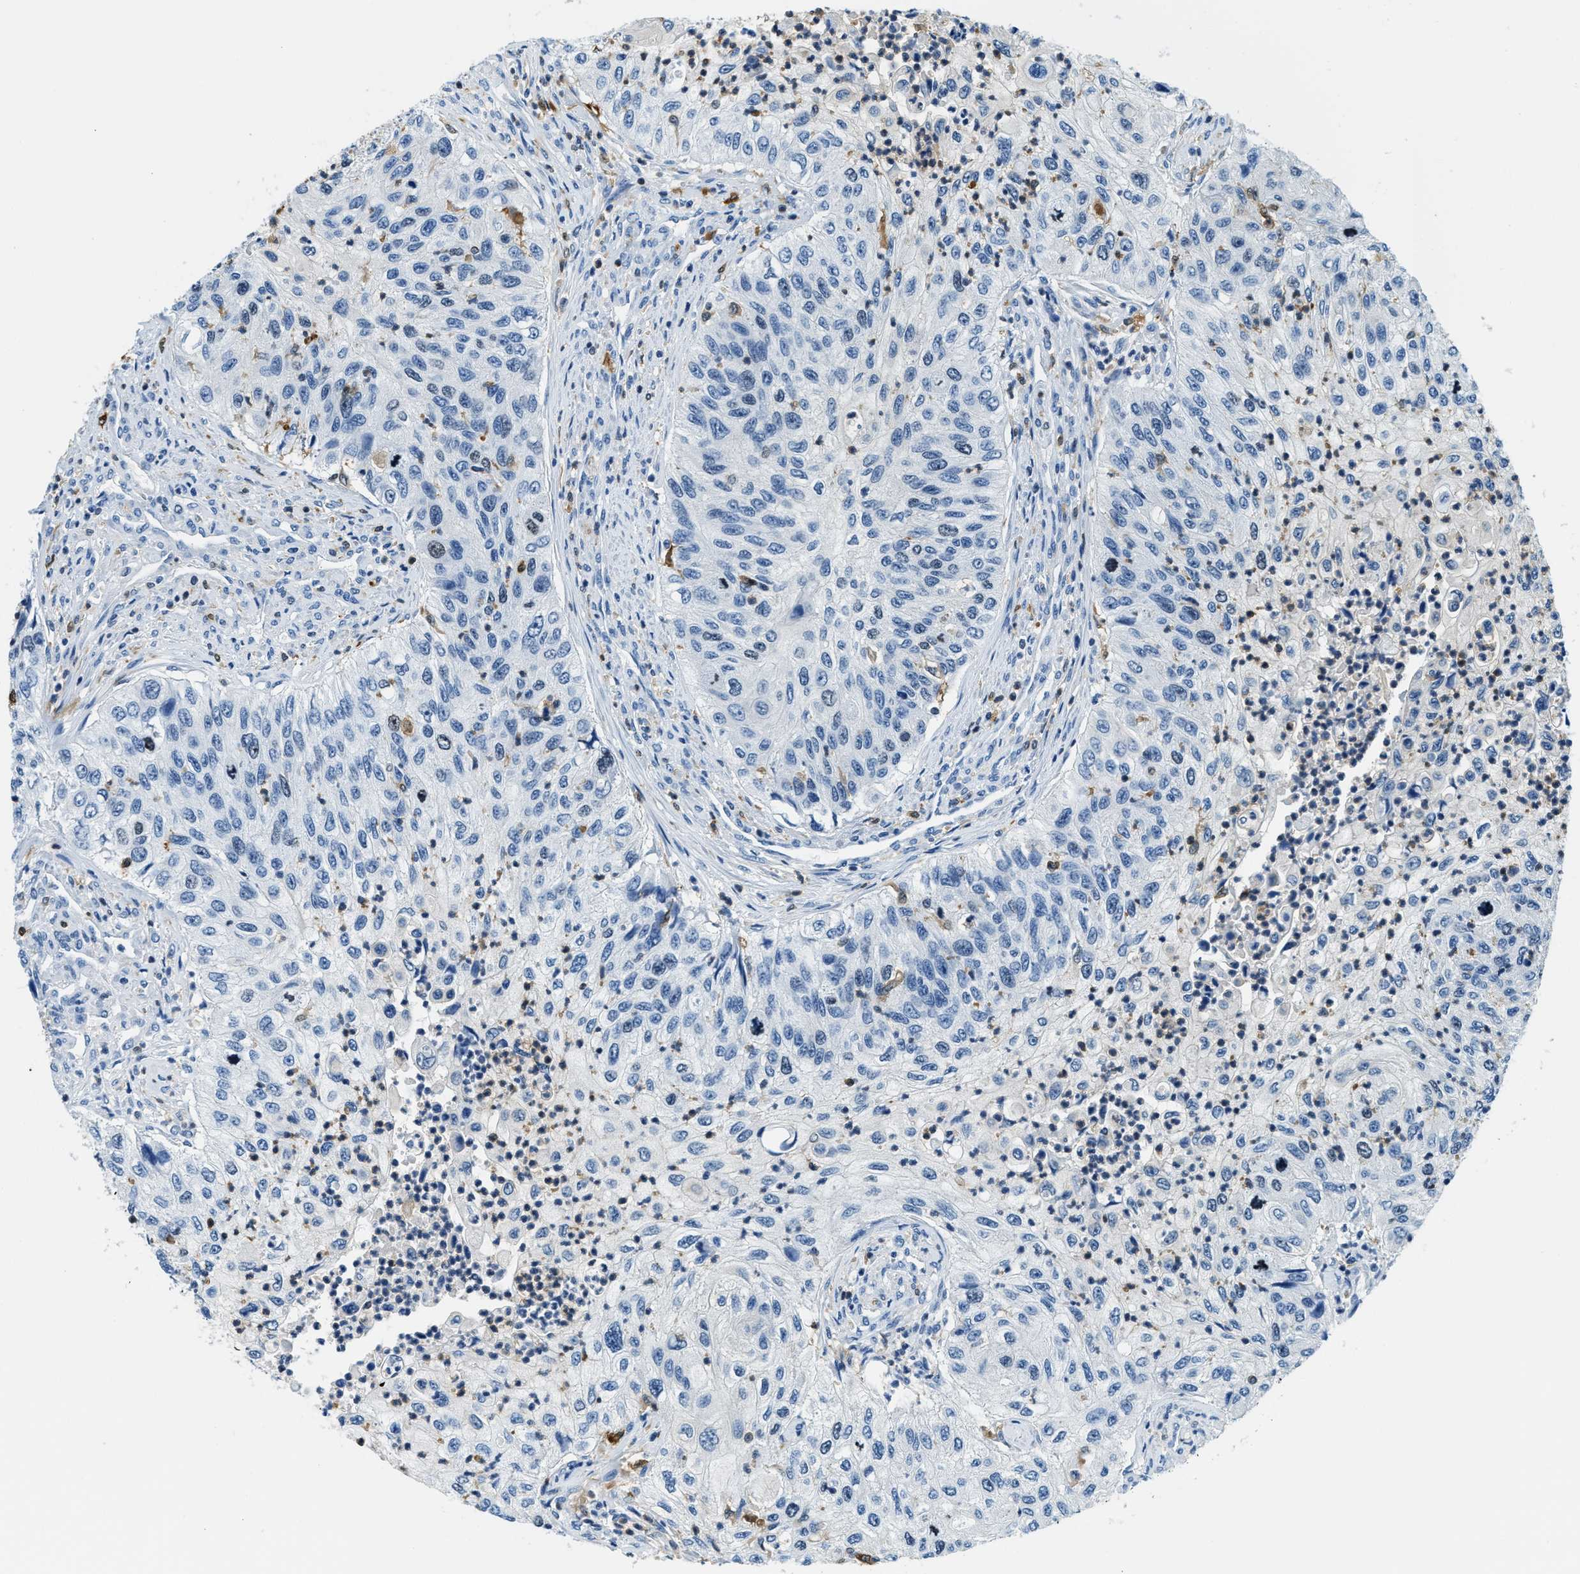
{"staining": {"intensity": "negative", "quantity": "none", "location": "none"}, "tissue": "urothelial cancer", "cell_type": "Tumor cells", "image_type": "cancer", "snomed": [{"axis": "morphology", "description": "Urothelial carcinoma, High grade"}, {"axis": "topography", "description": "Urinary bladder"}], "caption": "Micrograph shows no protein positivity in tumor cells of urothelial carcinoma (high-grade) tissue. (Stains: DAB immunohistochemistry (IHC) with hematoxylin counter stain, Microscopy: brightfield microscopy at high magnification).", "gene": "CAPG", "patient": {"sex": "female", "age": 60}}